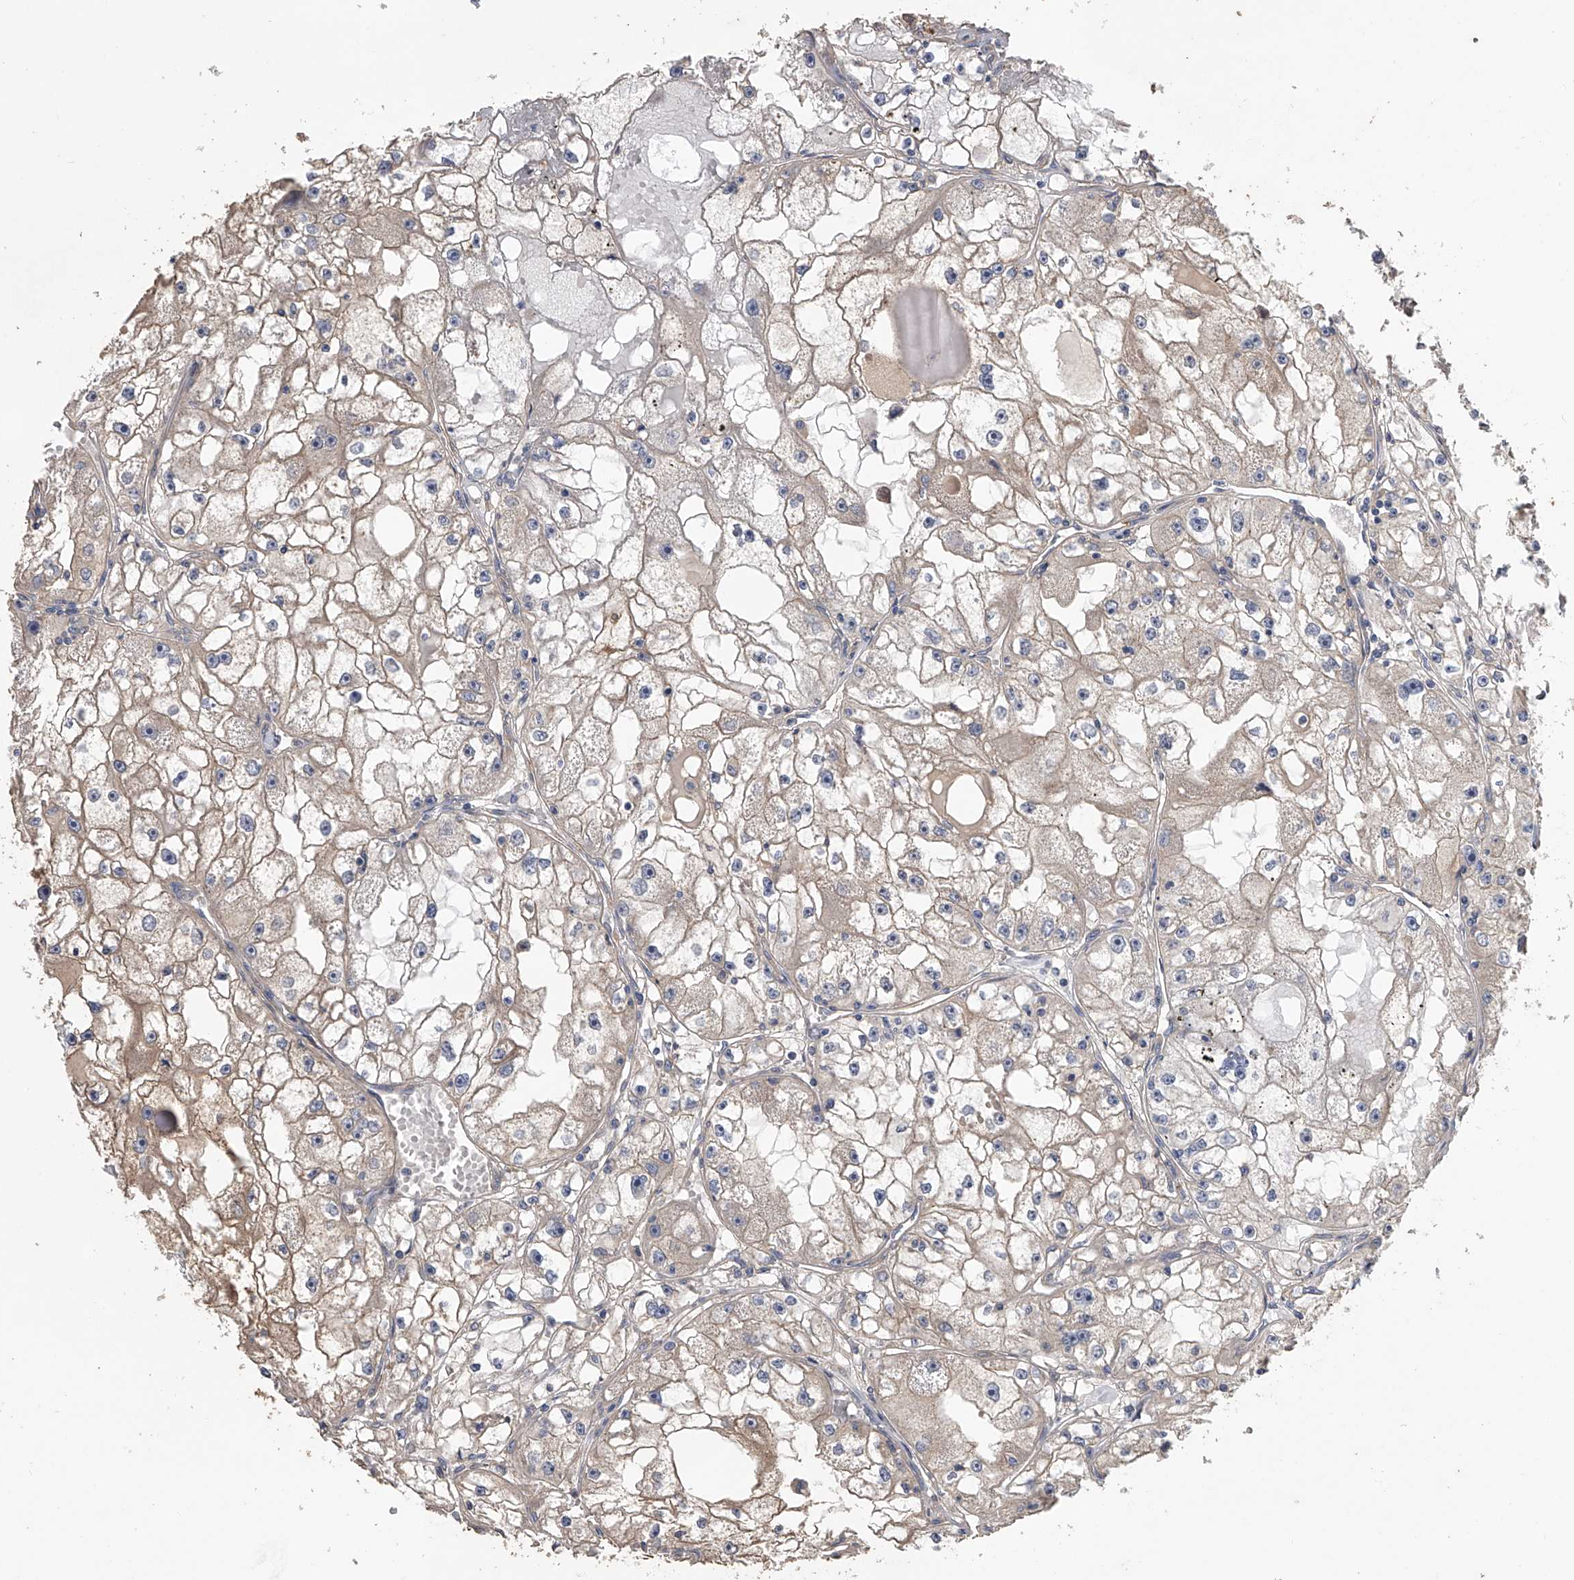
{"staining": {"intensity": "weak", "quantity": ">75%", "location": "cytoplasmic/membranous"}, "tissue": "renal cancer", "cell_type": "Tumor cells", "image_type": "cancer", "snomed": [{"axis": "morphology", "description": "Adenocarcinoma, NOS"}, {"axis": "topography", "description": "Kidney"}], "caption": "Renal cancer tissue exhibits weak cytoplasmic/membranous positivity in approximately >75% of tumor cells (DAB IHC, brown staining for protein, blue staining for nuclei).", "gene": "ZNF343", "patient": {"sex": "male", "age": 56}}